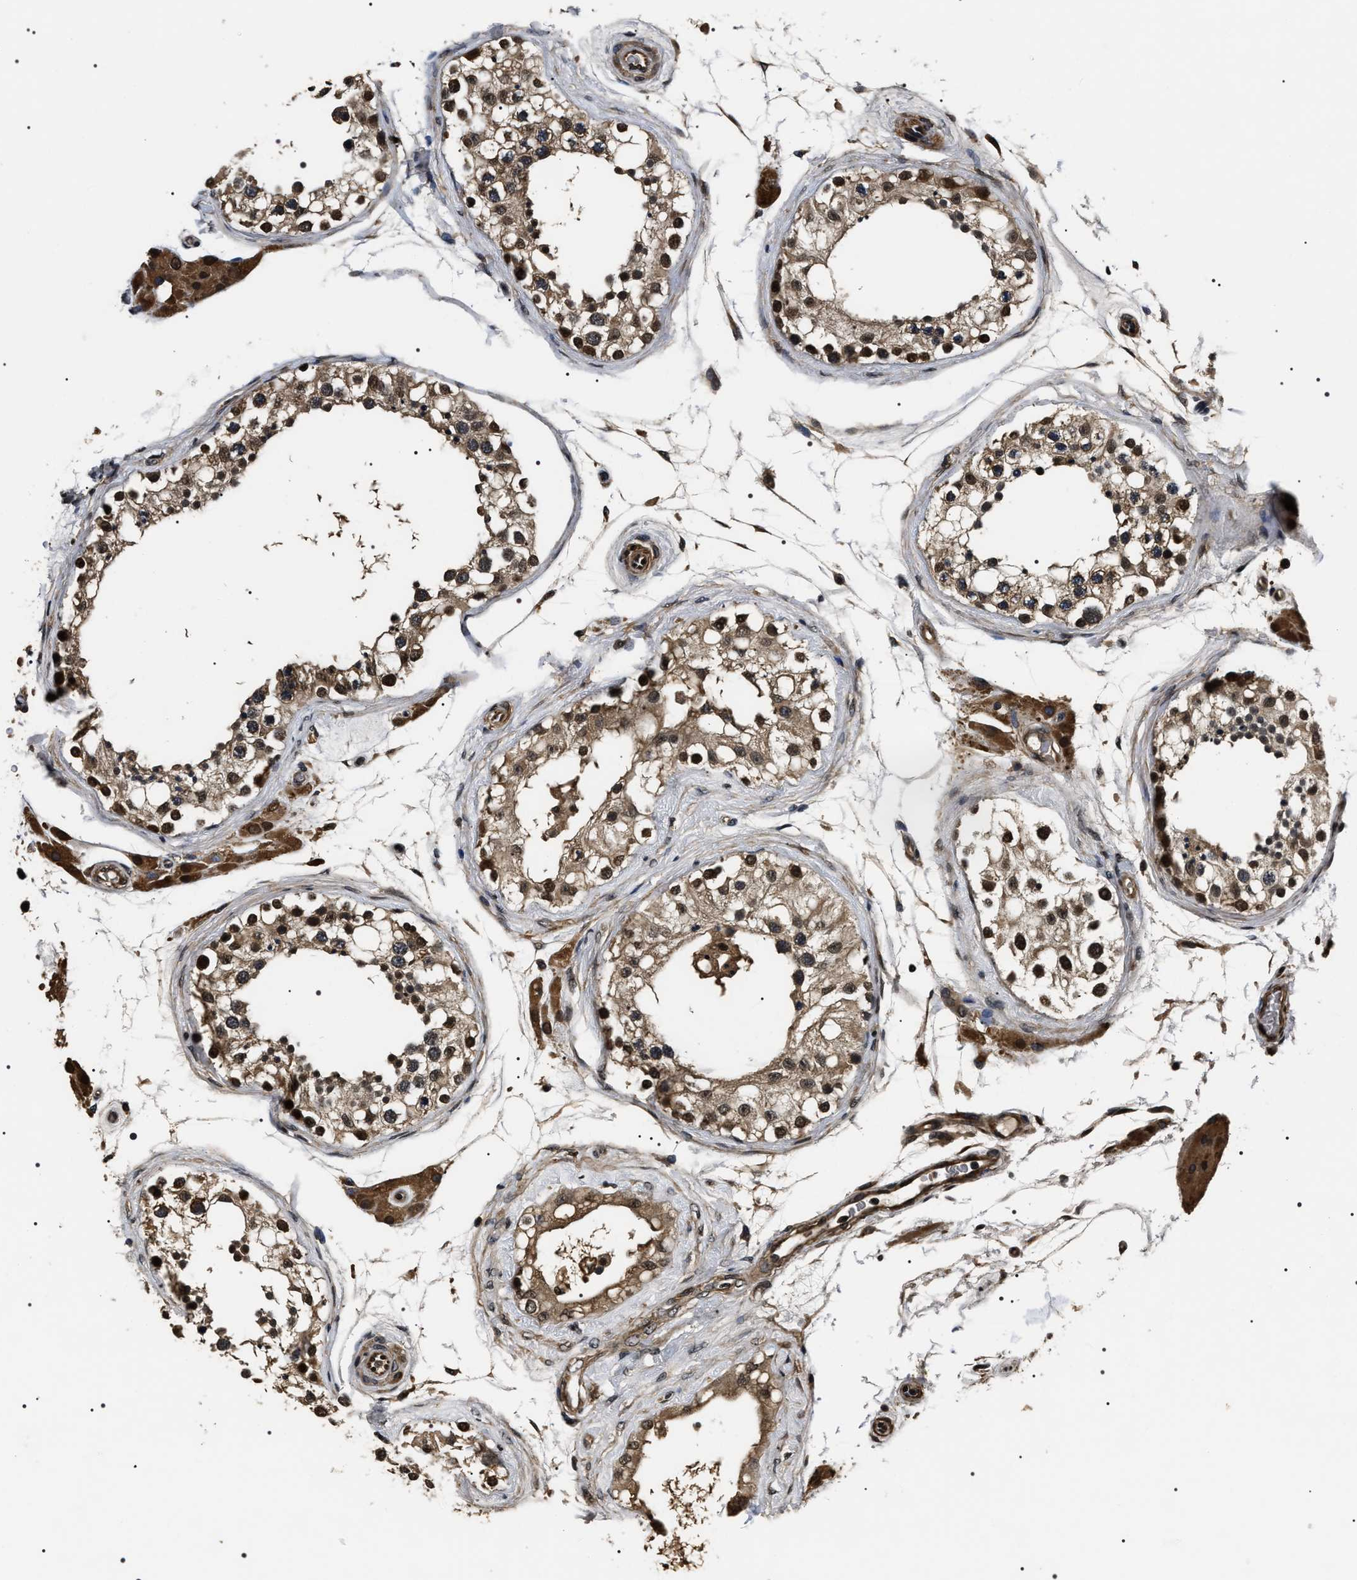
{"staining": {"intensity": "strong", "quantity": "25%-75%", "location": "nuclear"}, "tissue": "testis", "cell_type": "Cells in seminiferous ducts", "image_type": "normal", "snomed": [{"axis": "morphology", "description": "Normal tissue, NOS"}, {"axis": "topography", "description": "Testis"}], "caption": "IHC image of unremarkable testis stained for a protein (brown), which demonstrates high levels of strong nuclear staining in about 25%-75% of cells in seminiferous ducts.", "gene": "ARHGAP22", "patient": {"sex": "male", "age": 68}}